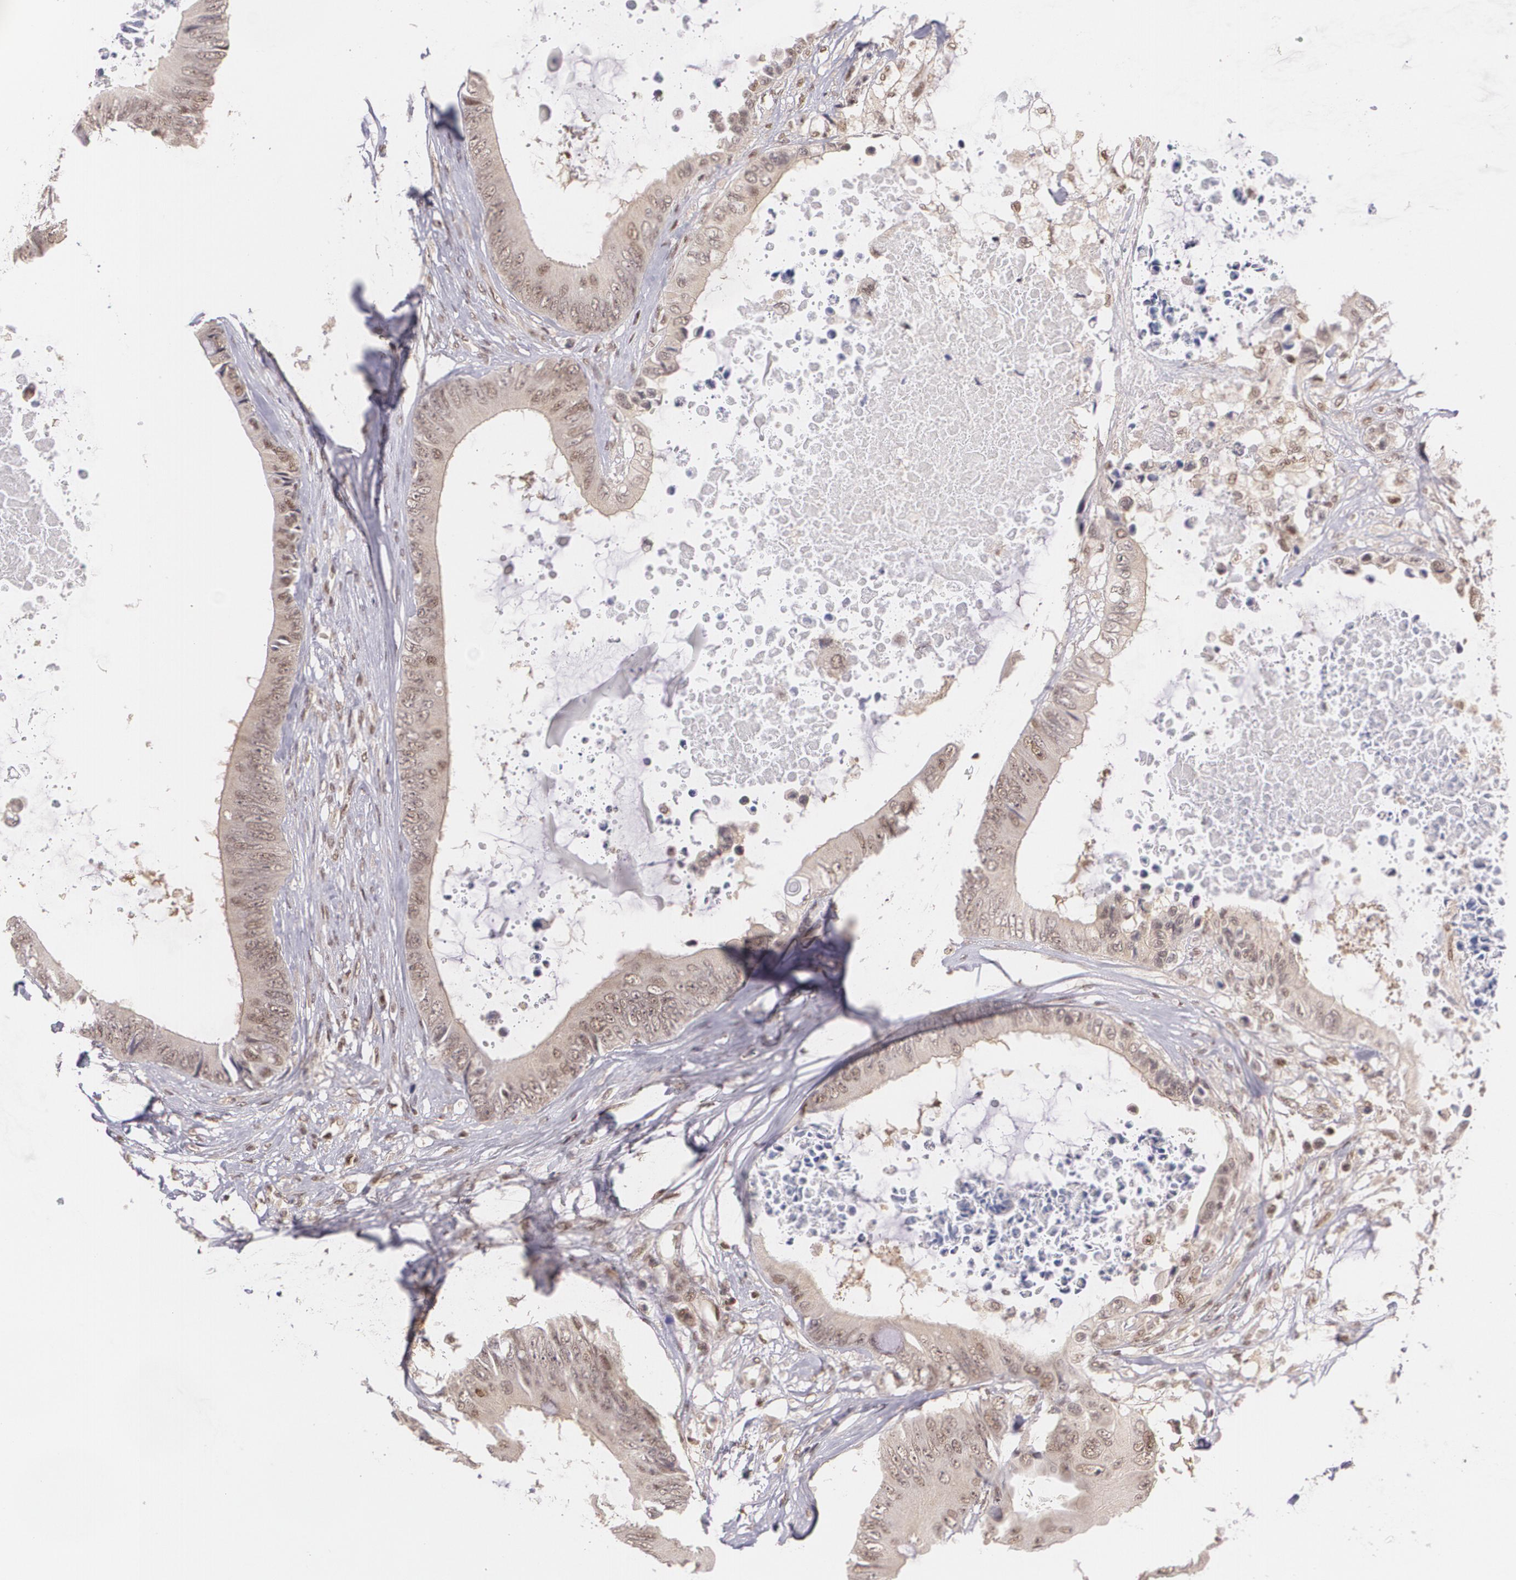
{"staining": {"intensity": "weak", "quantity": ">75%", "location": "cytoplasmic/membranous"}, "tissue": "colorectal cancer", "cell_type": "Tumor cells", "image_type": "cancer", "snomed": [{"axis": "morphology", "description": "Normal tissue, NOS"}, {"axis": "morphology", "description": "Adenocarcinoma, NOS"}, {"axis": "topography", "description": "Rectum"}, {"axis": "topography", "description": "Peripheral nerve tissue"}], "caption": "IHC of human colorectal cancer (adenocarcinoma) demonstrates low levels of weak cytoplasmic/membranous positivity in approximately >75% of tumor cells. Immunohistochemistry (ihc) stains the protein in brown and the nuclei are stained blue.", "gene": "CUL2", "patient": {"sex": "female", "age": 77}}